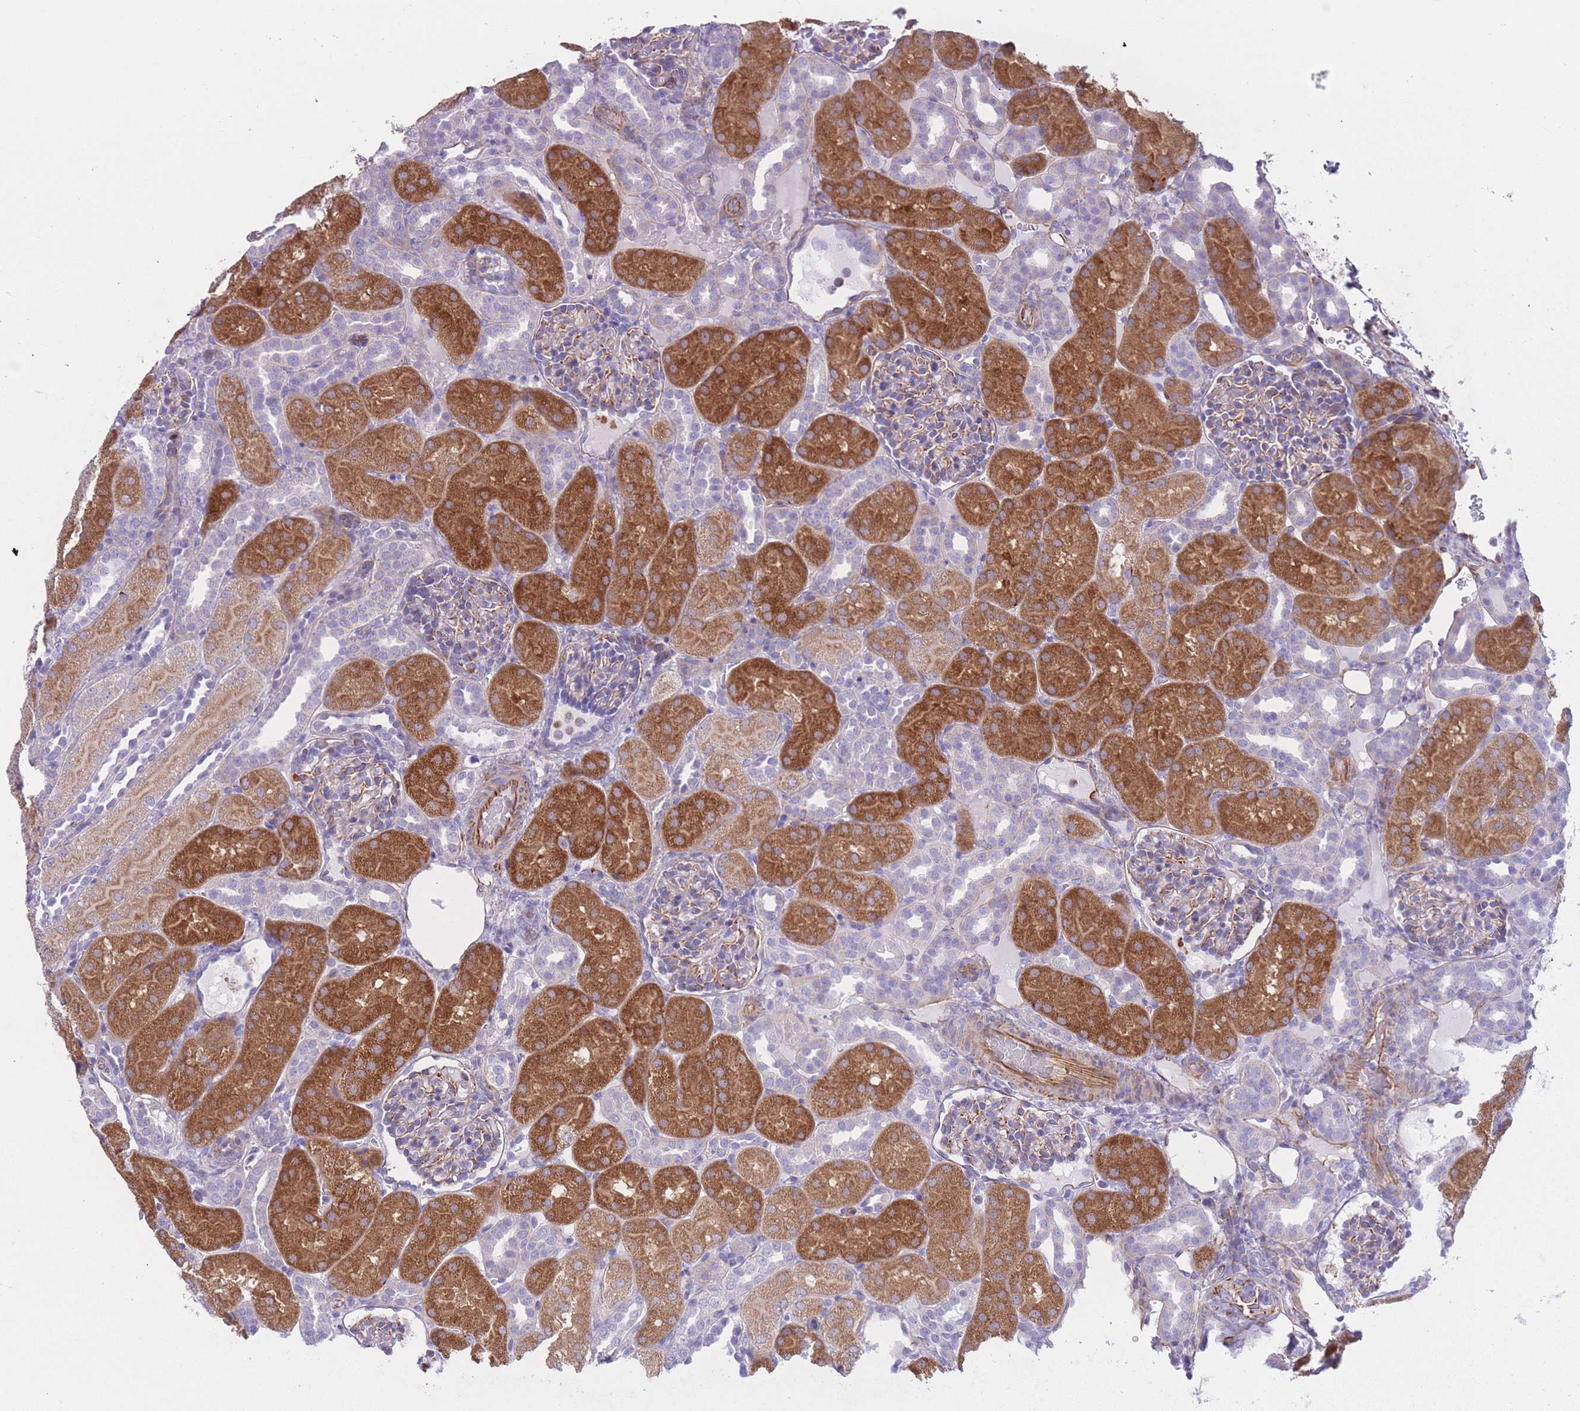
{"staining": {"intensity": "strong", "quantity": "<25%", "location": "cytoplasmic/membranous"}, "tissue": "kidney", "cell_type": "Cells in glomeruli", "image_type": "normal", "snomed": [{"axis": "morphology", "description": "Normal tissue, NOS"}, {"axis": "topography", "description": "Kidney"}], "caption": "DAB immunohistochemical staining of benign kidney exhibits strong cytoplasmic/membranous protein expression in about <25% of cells in glomeruli. (IHC, brightfield microscopy, high magnification).", "gene": "ATP5MF", "patient": {"sex": "male", "age": 1}}